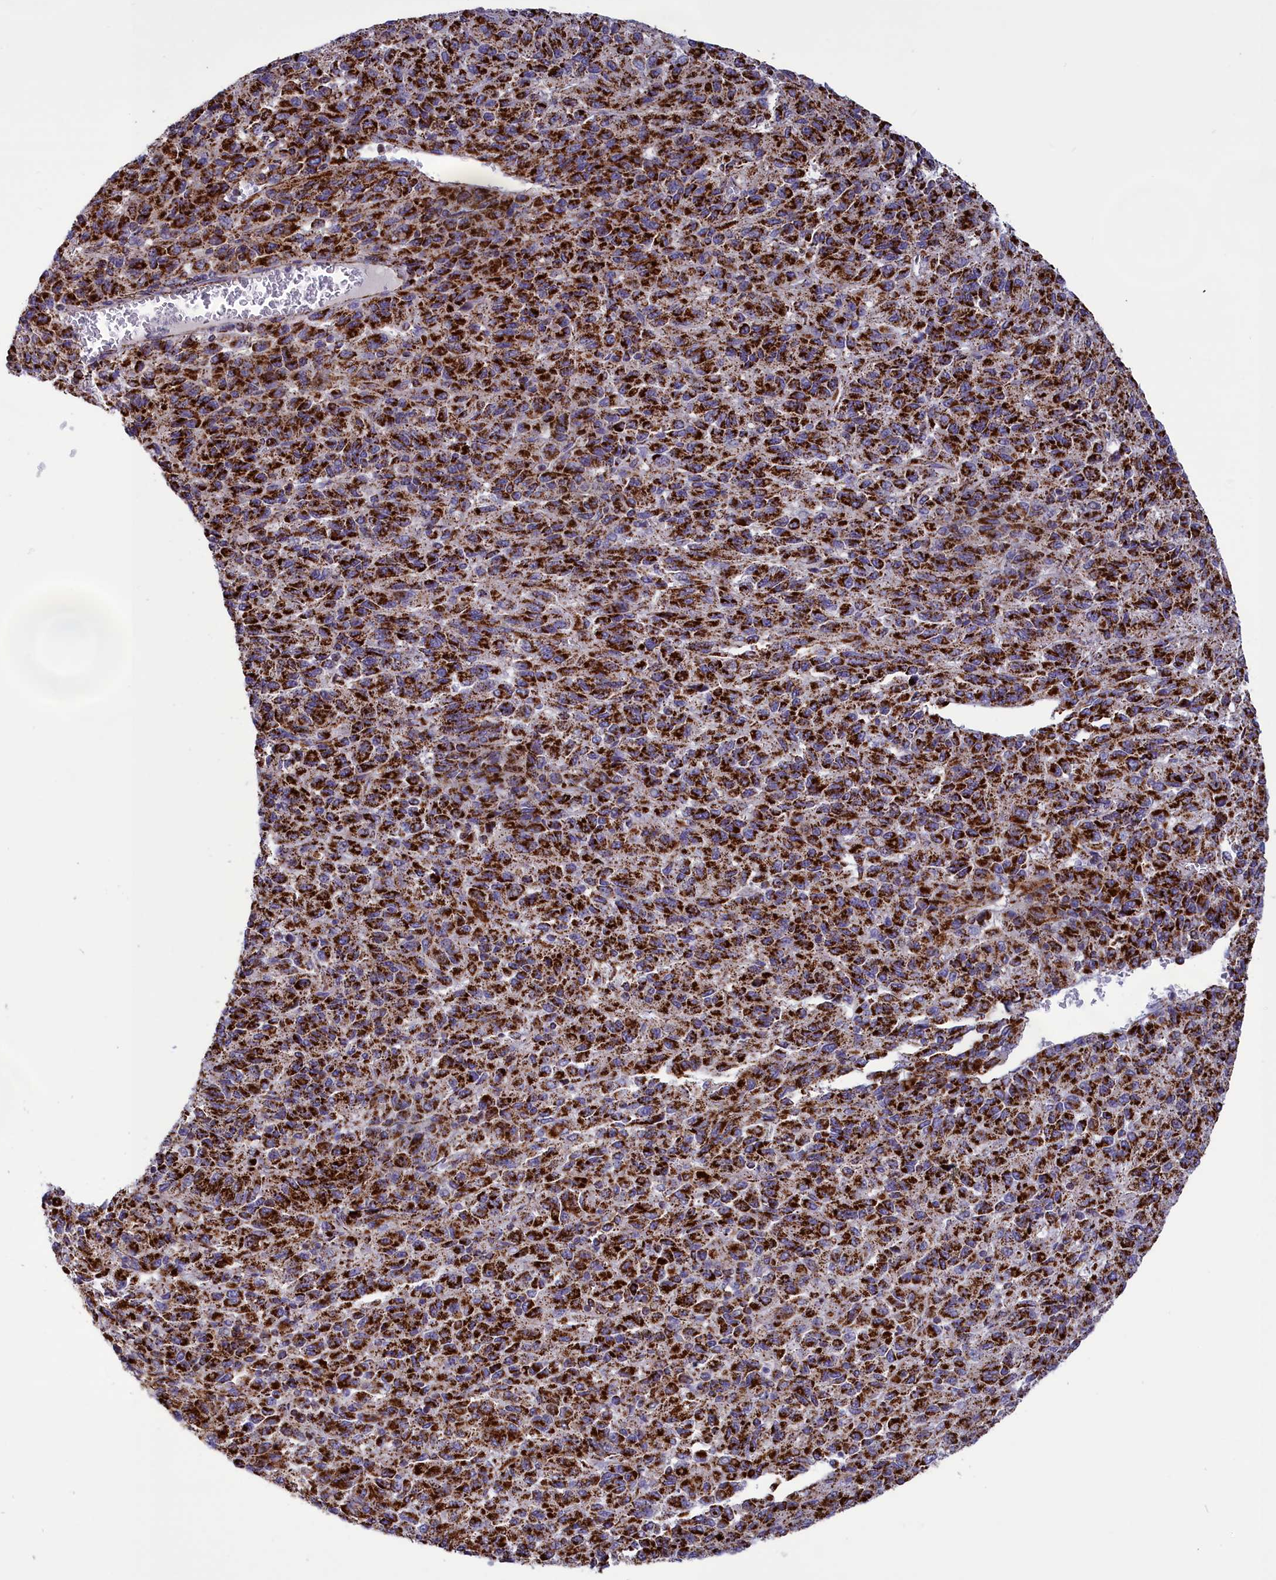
{"staining": {"intensity": "strong", "quantity": ">75%", "location": "cytoplasmic/membranous"}, "tissue": "melanoma", "cell_type": "Tumor cells", "image_type": "cancer", "snomed": [{"axis": "morphology", "description": "Malignant melanoma, Metastatic site"}, {"axis": "topography", "description": "Lung"}], "caption": "A photomicrograph of melanoma stained for a protein demonstrates strong cytoplasmic/membranous brown staining in tumor cells.", "gene": "ISOC2", "patient": {"sex": "male", "age": 64}}